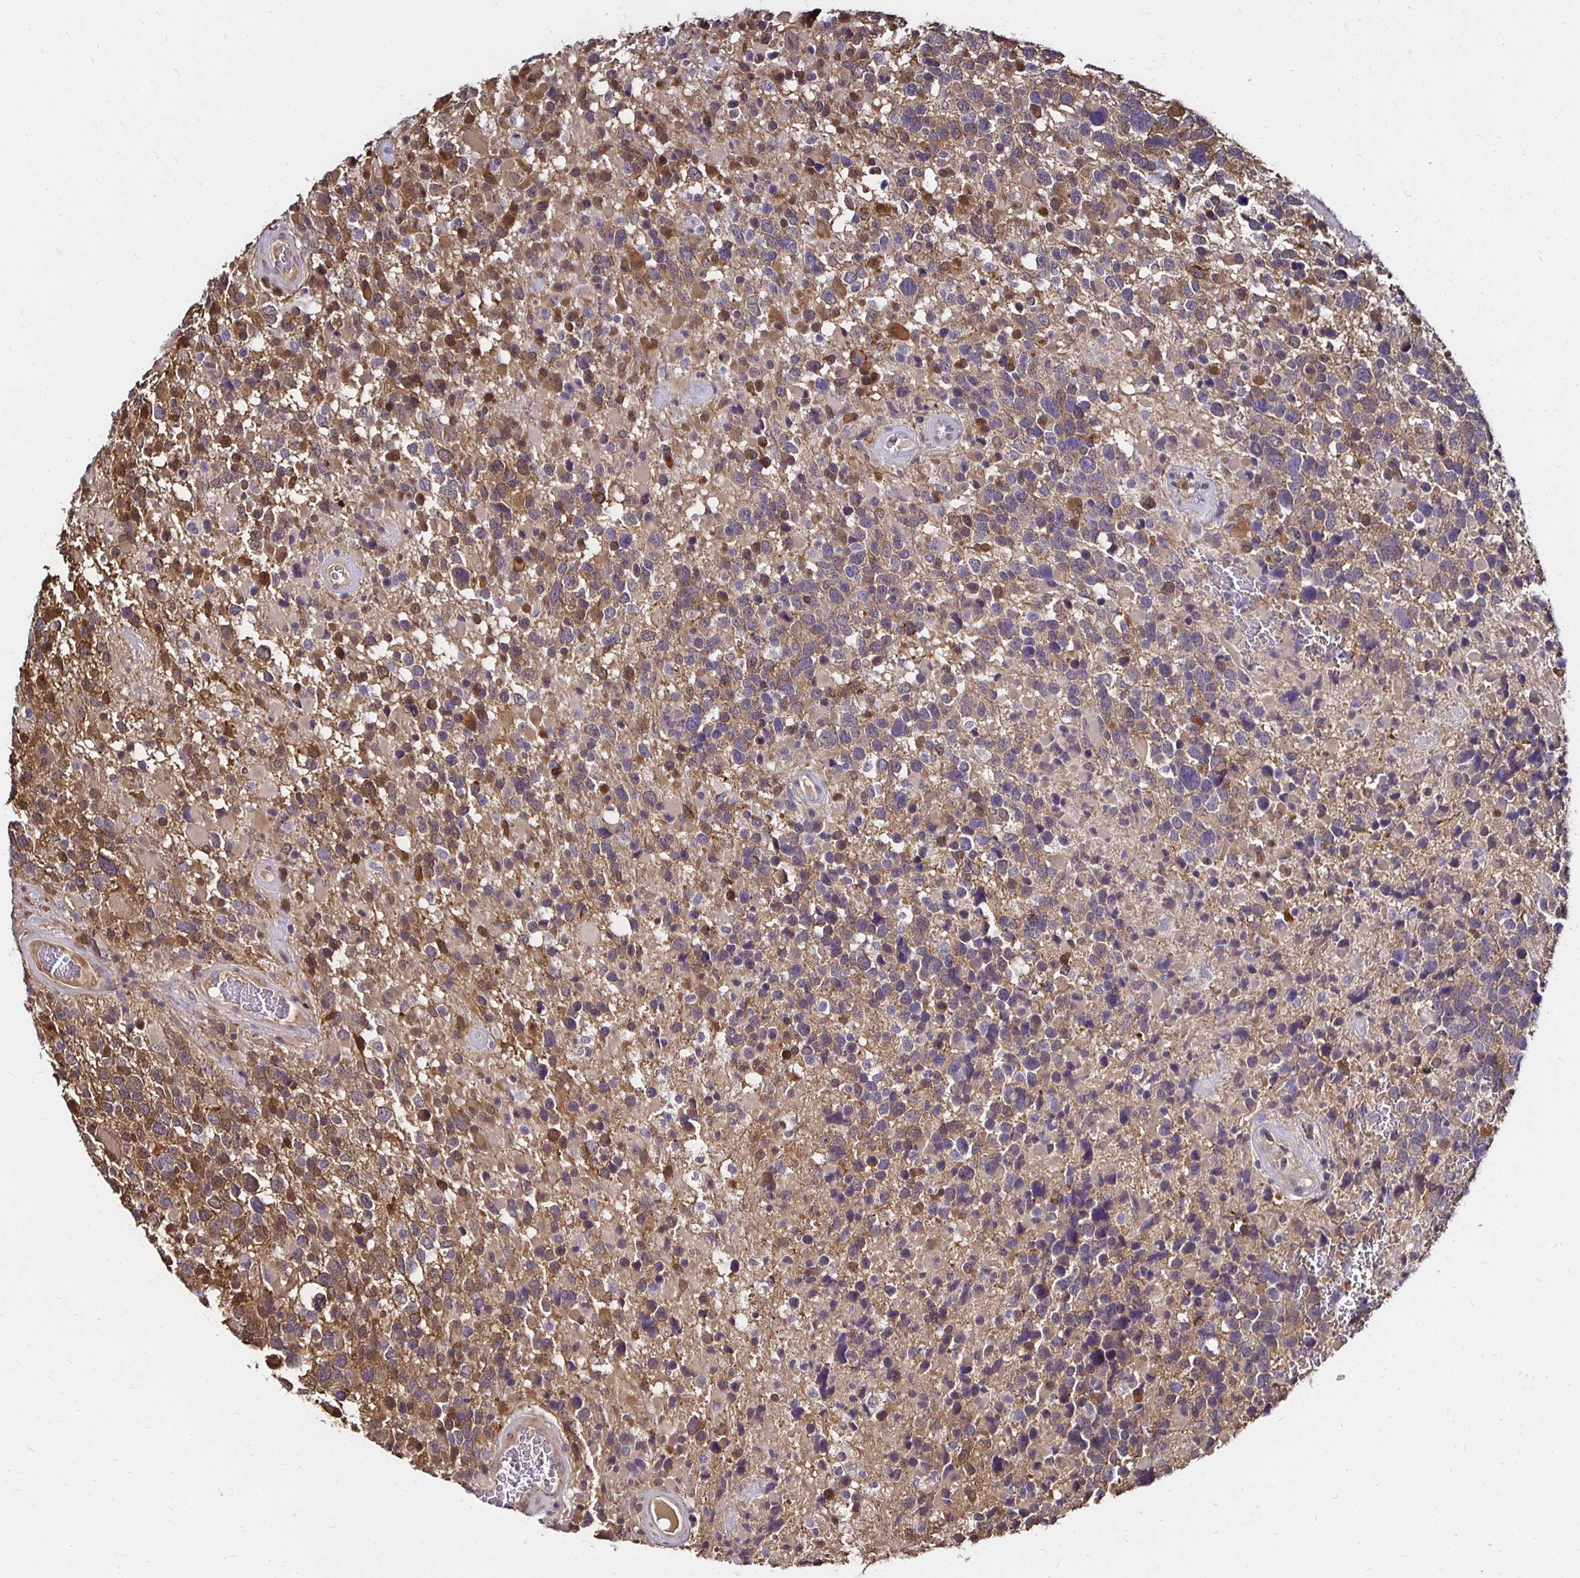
{"staining": {"intensity": "moderate", "quantity": "<25%", "location": "cytoplasmic/membranous"}, "tissue": "glioma", "cell_type": "Tumor cells", "image_type": "cancer", "snomed": [{"axis": "morphology", "description": "Glioma, malignant, High grade"}, {"axis": "topography", "description": "Brain"}], "caption": "Malignant glioma (high-grade) was stained to show a protein in brown. There is low levels of moderate cytoplasmic/membranous expression in about <25% of tumor cells.", "gene": "TXN", "patient": {"sex": "female", "age": 40}}